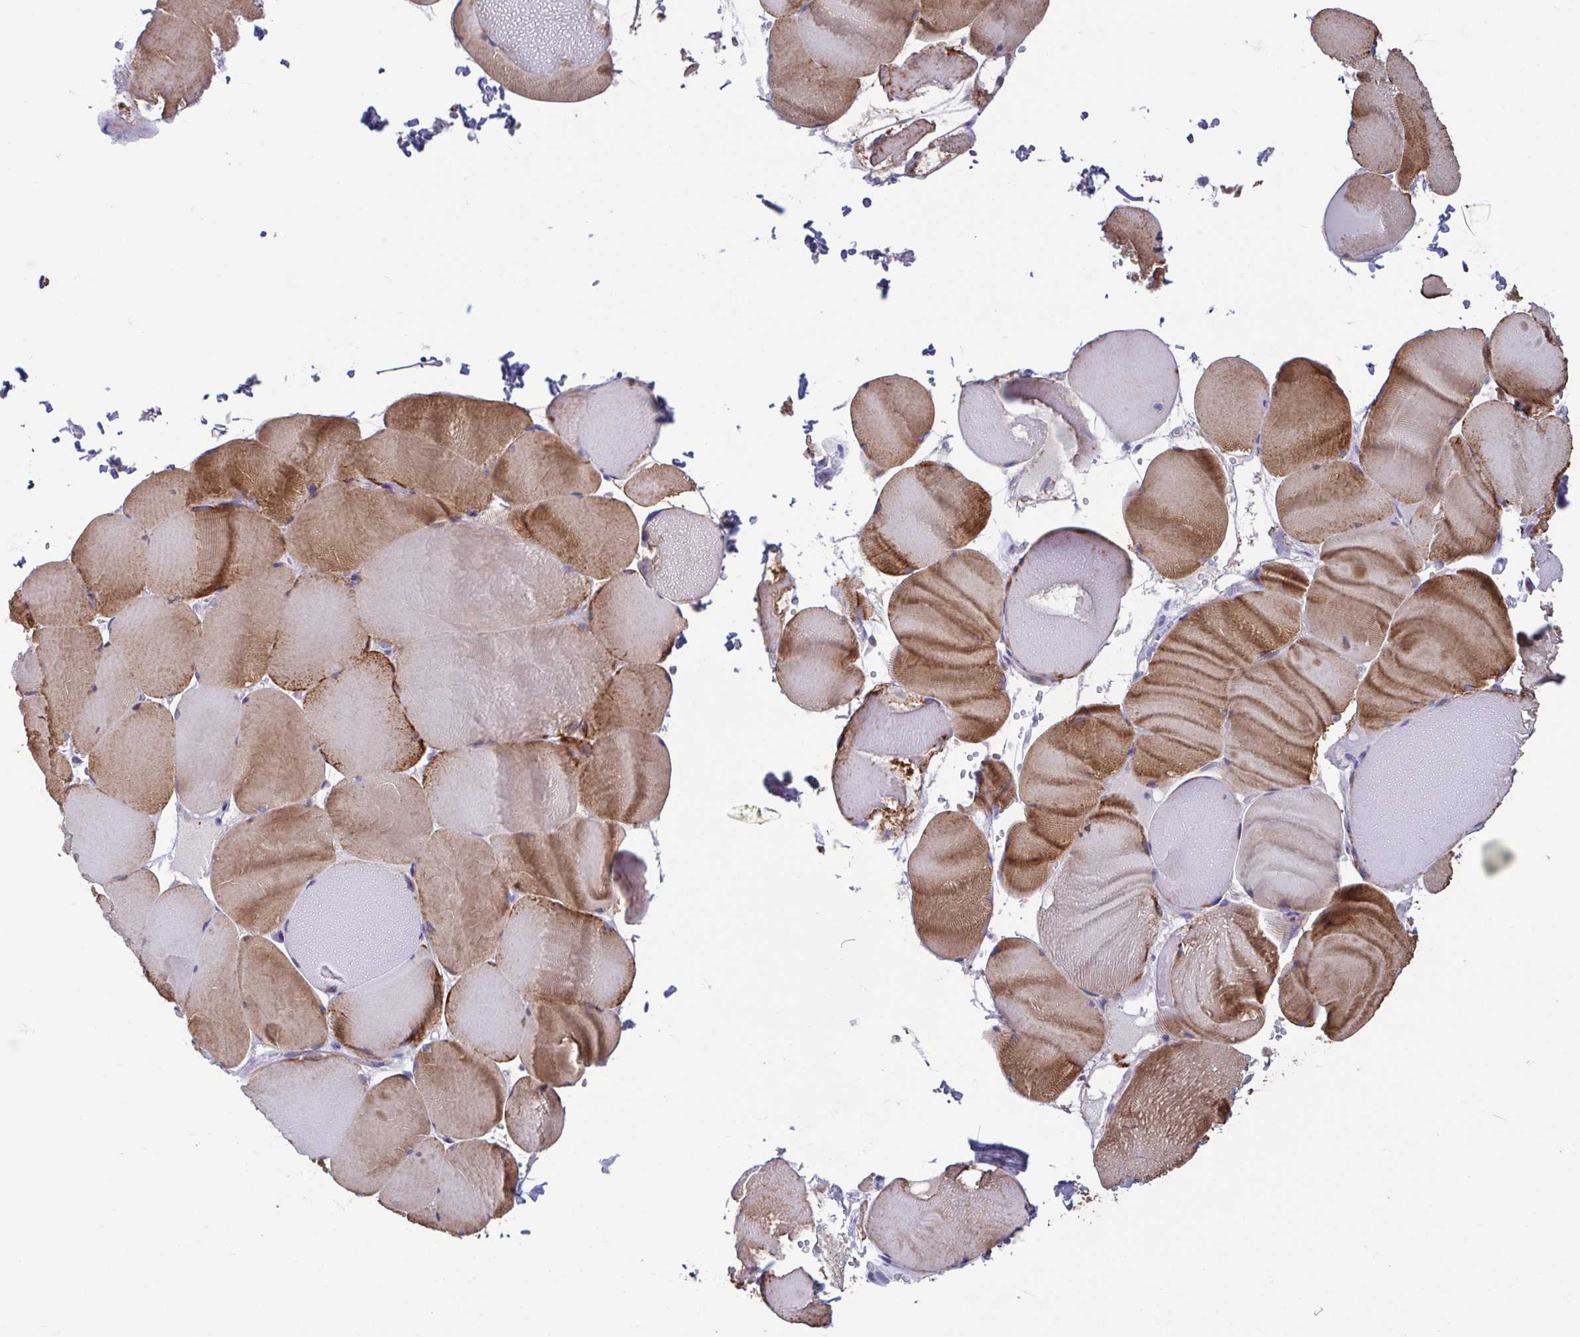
{"staining": {"intensity": "moderate", "quantity": "25%-75%", "location": "cytoplasmic/membranous"}, "tissue": "skeletal muscle", "cell_type": "Myocytes", "image_type": "normal", "snomed": [{"axis": "morphology", "description": "Normal tissue, NOS"}, {"axis": "topography", "description": "Skeletal muscle"}, {"axis": "topography", "description": "Head-Neck"}], "caption": "Approximately 25%-75% of myocytes in unremarkable human skeletal muscle demonstrate moderate cytoplasmic/membranous protein expression as visualized by brown immunohistochemical staining.", "gene": "PERM1", "patient": {"sex": "male", "age": 66}}